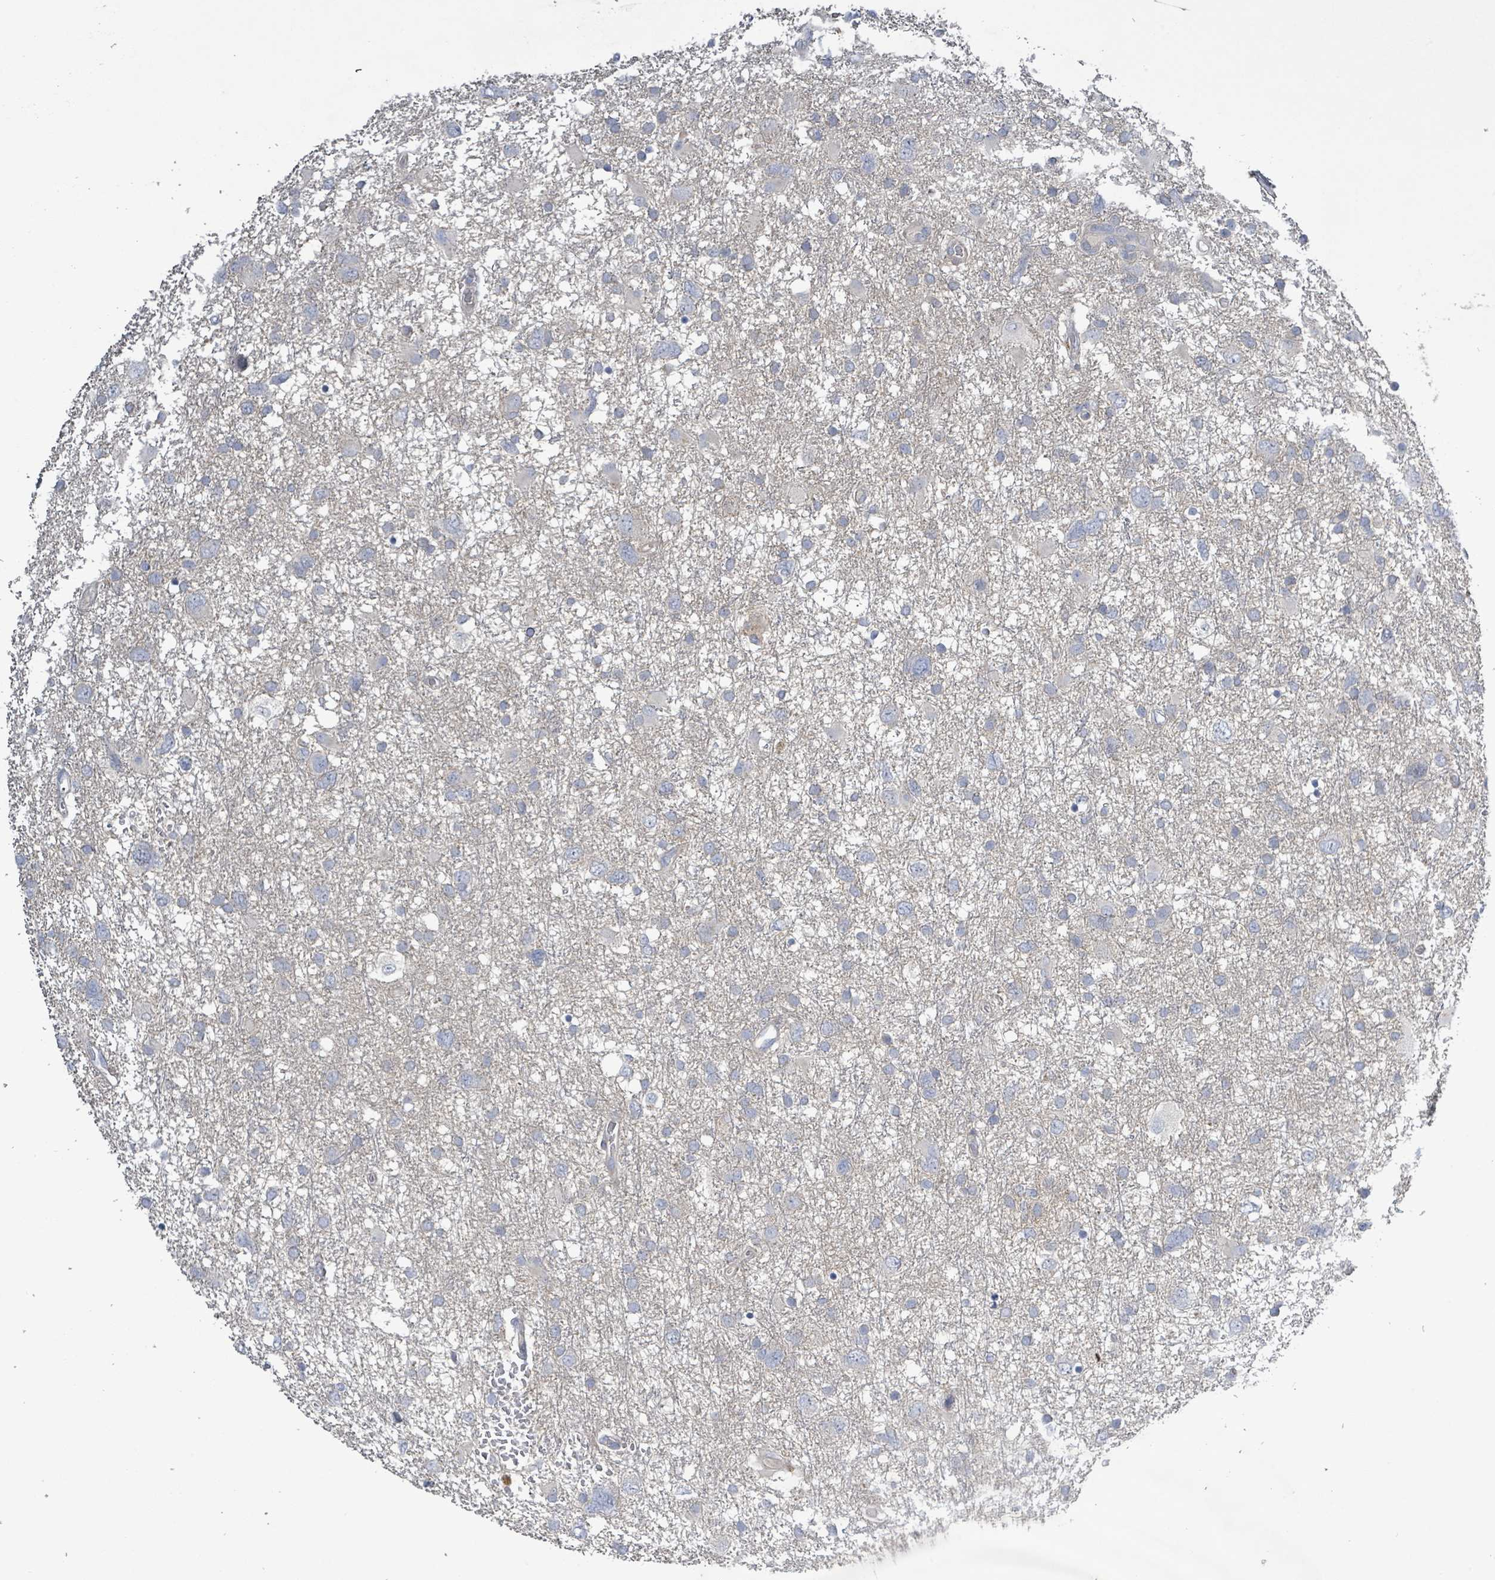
{"staining": {"intensity": "negative", "quantity": "none", "location": "none"}, "tissue": "glioma", "cell_type": "Tumor cells", "image_type": "cancer", "snomed": [{"axis": "morphology", "description": "Glioma, malignant, High grade"}, {"axis": "topography", "description": "Brain"}], "caption": "Immunohistochemistry (IHC) of human glioma reveals no expression in tumor cells.", "gene": "KRAS", "patient": {"sex": "male", "age": 61}}